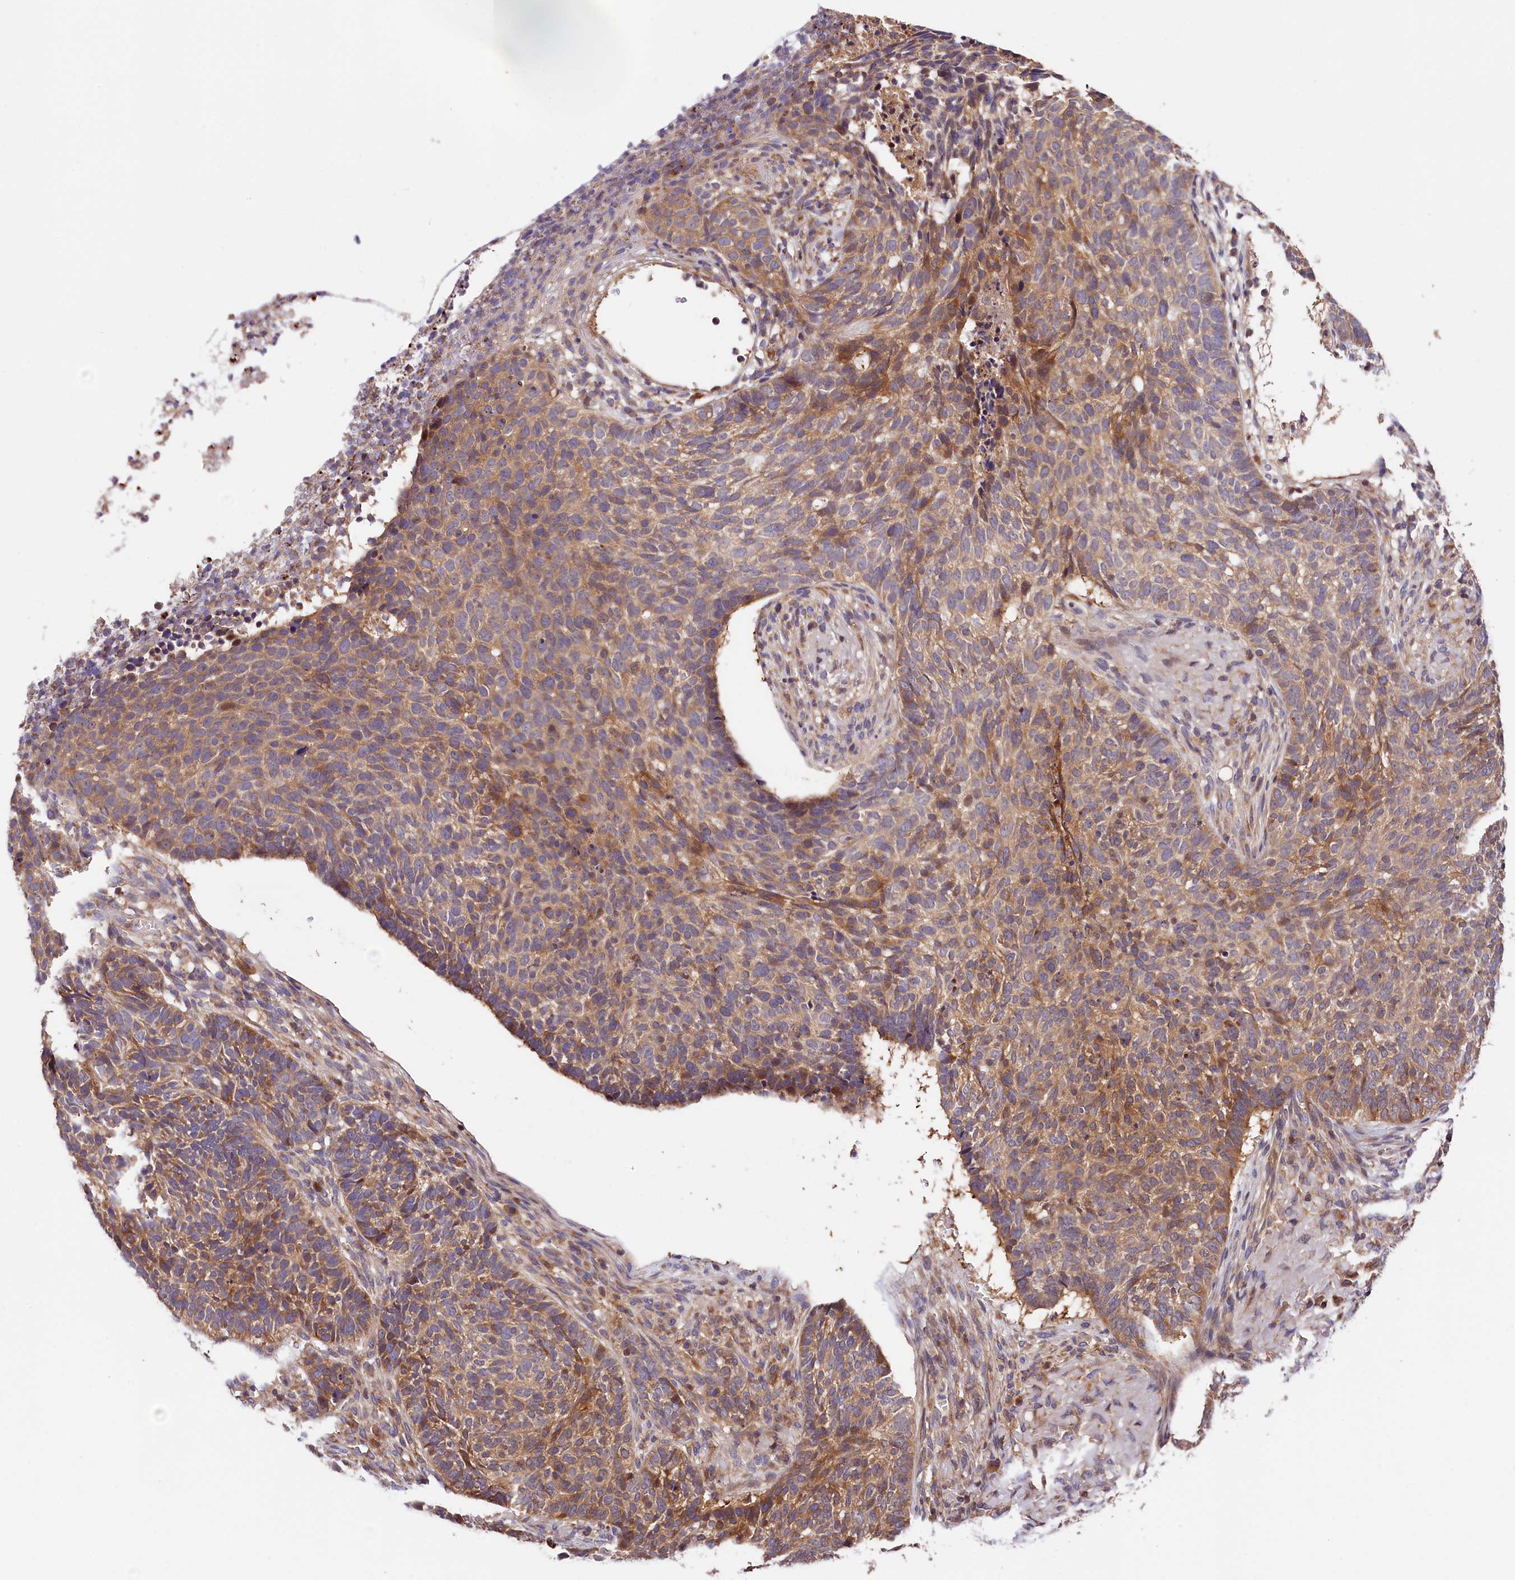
{"staining": {"intensity": "moderate", "quantity": ">75%", "location": "cytoplasmic/membranous"}, "tissue": "skin cancer", "cell_type": "Tumor cells", "image_type": "cancer", "snomed": [{"axis": "morphology", "description": "Basal cell carcinoma"}, {"axis": "topography", "description": "Skin"}], "caption": "A high-resolution image shows immunohistochemistry staining of skin cancer (basal cell carcinoma), which exhibits moderate cytoplasmic/membranous staining in about >75% of tumor cells.", "gene": "KPTN", "patient": {"sex": "male", "age": 85}}